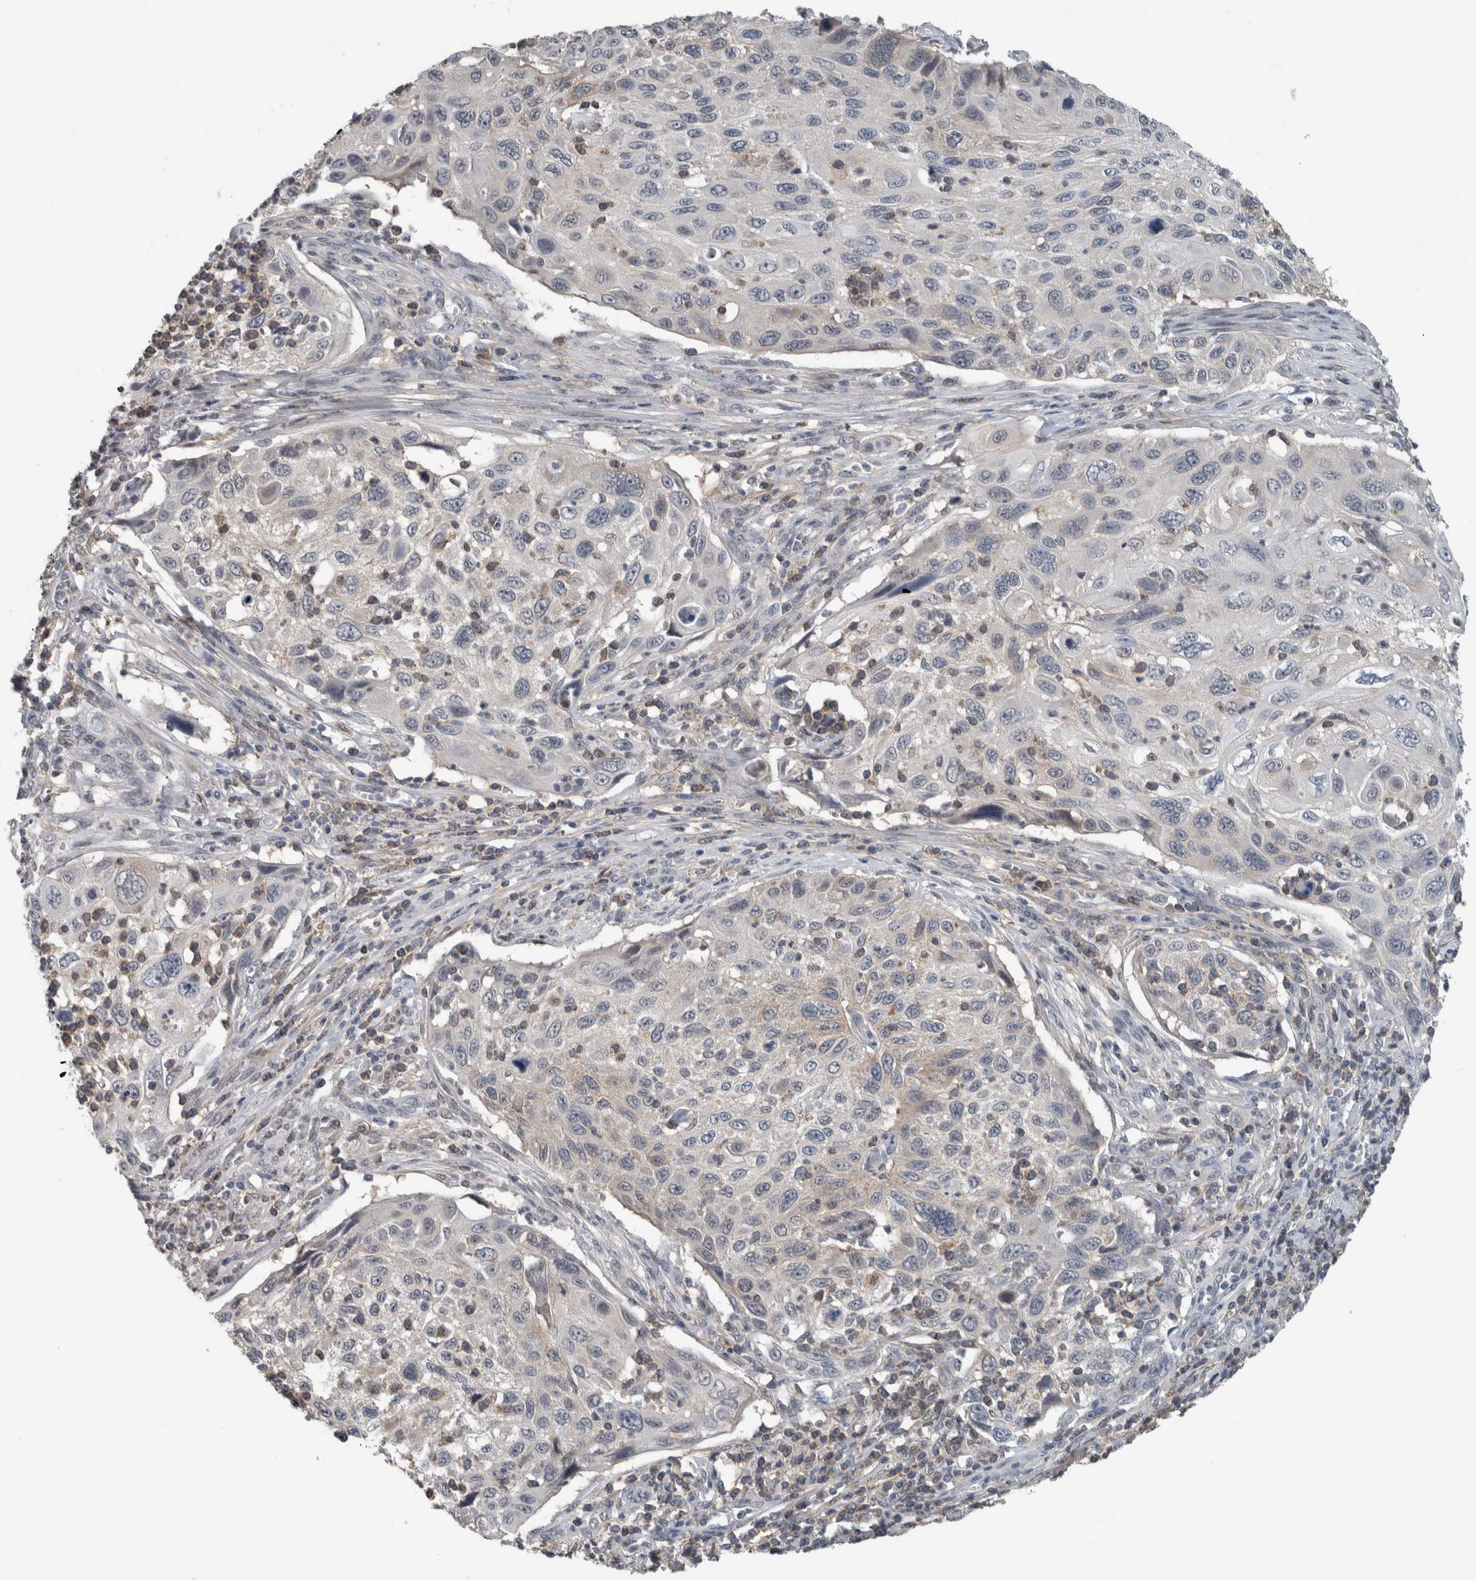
{"staining": {"intensity": "negative", "quantity": "none", "location": "none"}, "tissue": "cervical cancer", "cell_type": "Tumor cells", "image_type": "cancer", "snomed": [{"axis": "morphology", "description": "Squamous cell carcinoma, NOS"}, {"axis": "topography", "description": "Cervix"}], "caption": "This is an immunohistochemistry micrograph of cervical squamous cell carcinoma. There is no expression in tumor cells.", "gene": "ACSF2", "patient": {"sex": "female", "age": 70}}